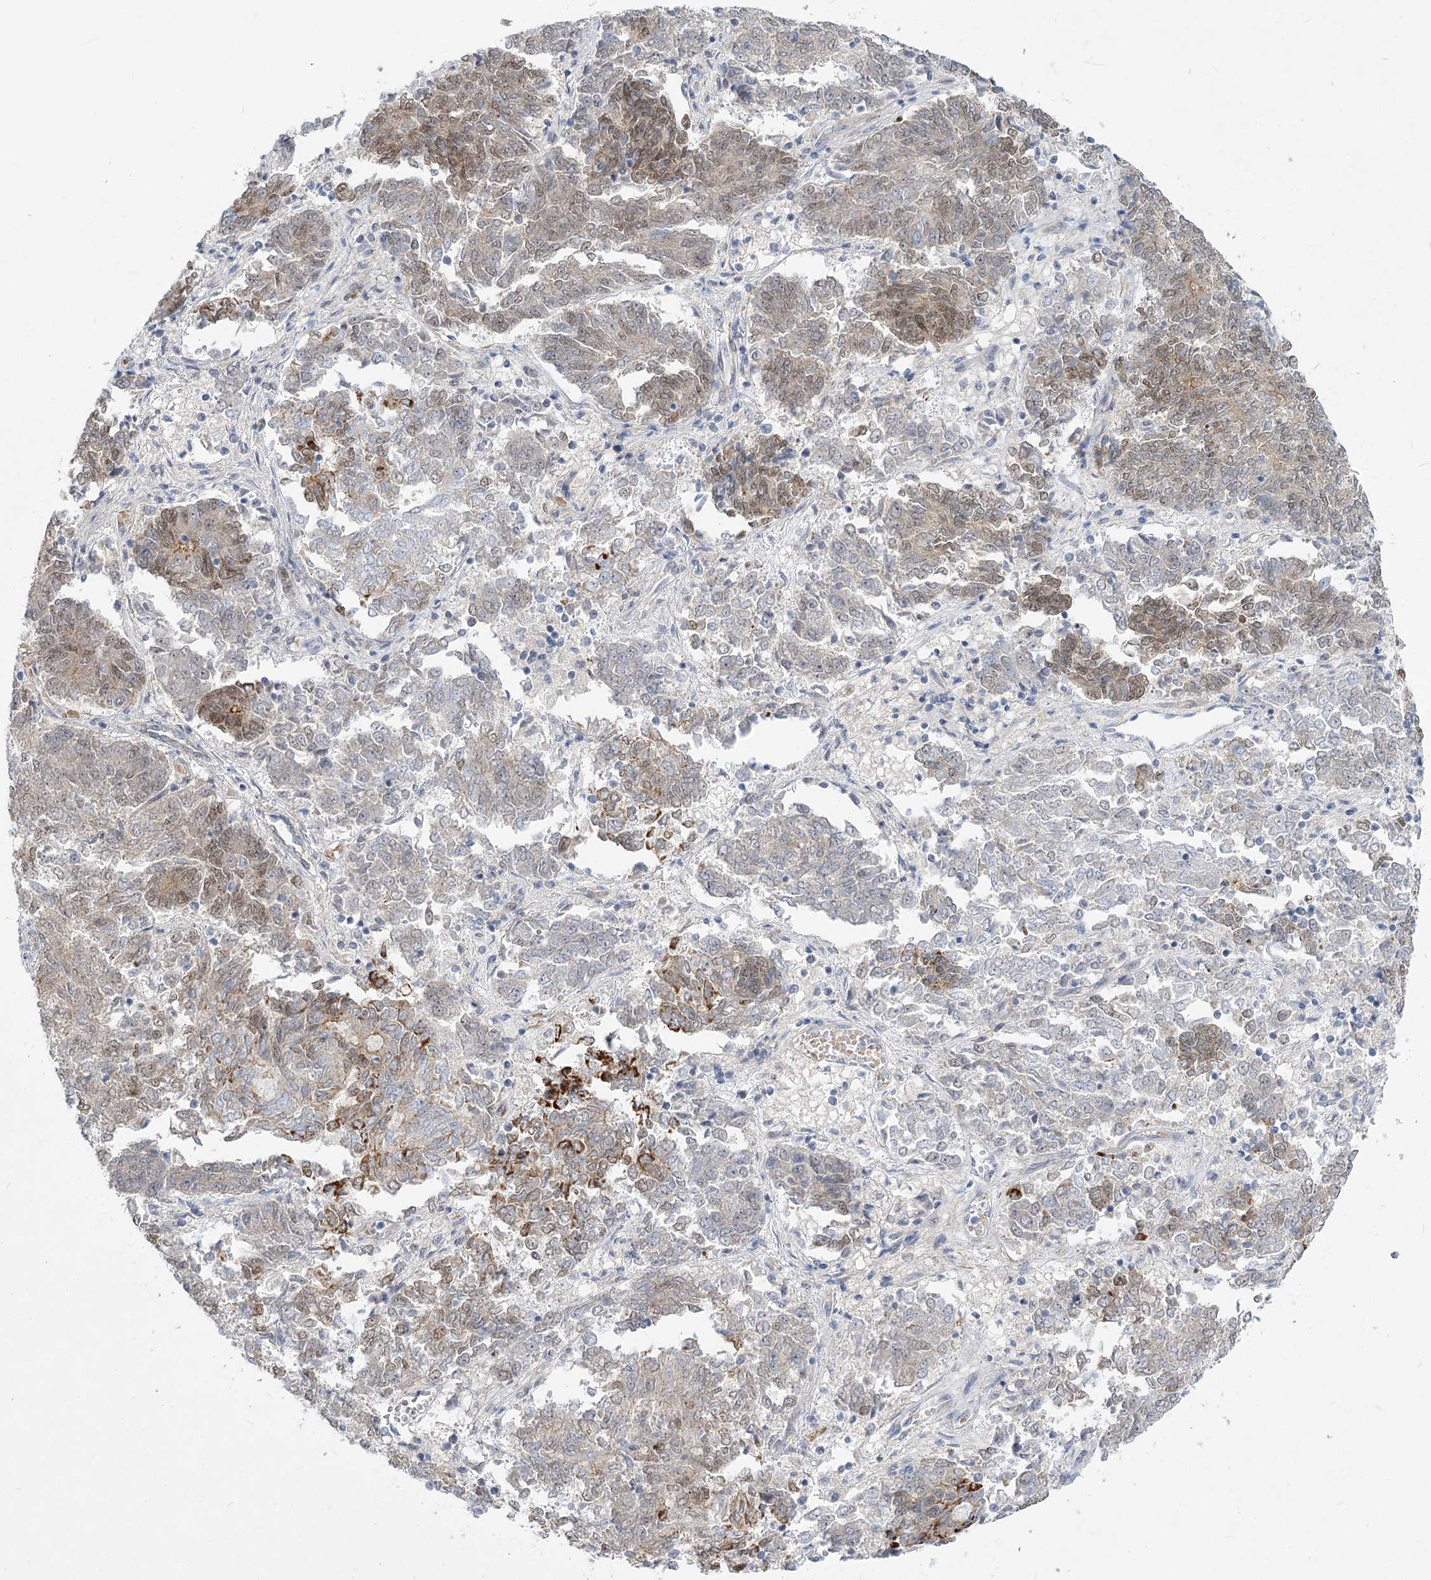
{"staining": {"intensity": "moderate", "quantity": "<25%", "location": "cytoplasmic/membranous,nuclear"}, "tissue": "endometrial cancer", "cell_type": "Tumor cells", "image_type": "cancer", "snomed": [{"axis": "morphology", "description": "Adenocarcinoma, NOS"}, {"axis": "topography", "description": "Endometrium"}], "caption": "About <25% of tumor cells in human adenocarcinoma (endometrial) exhibit moderate cytoplasmic/membranous and nuclear protein staining as visualized by brown immunohistochemical staining.", "gene": "ARSI", "patient": {"sex": "female", "age": 80}}